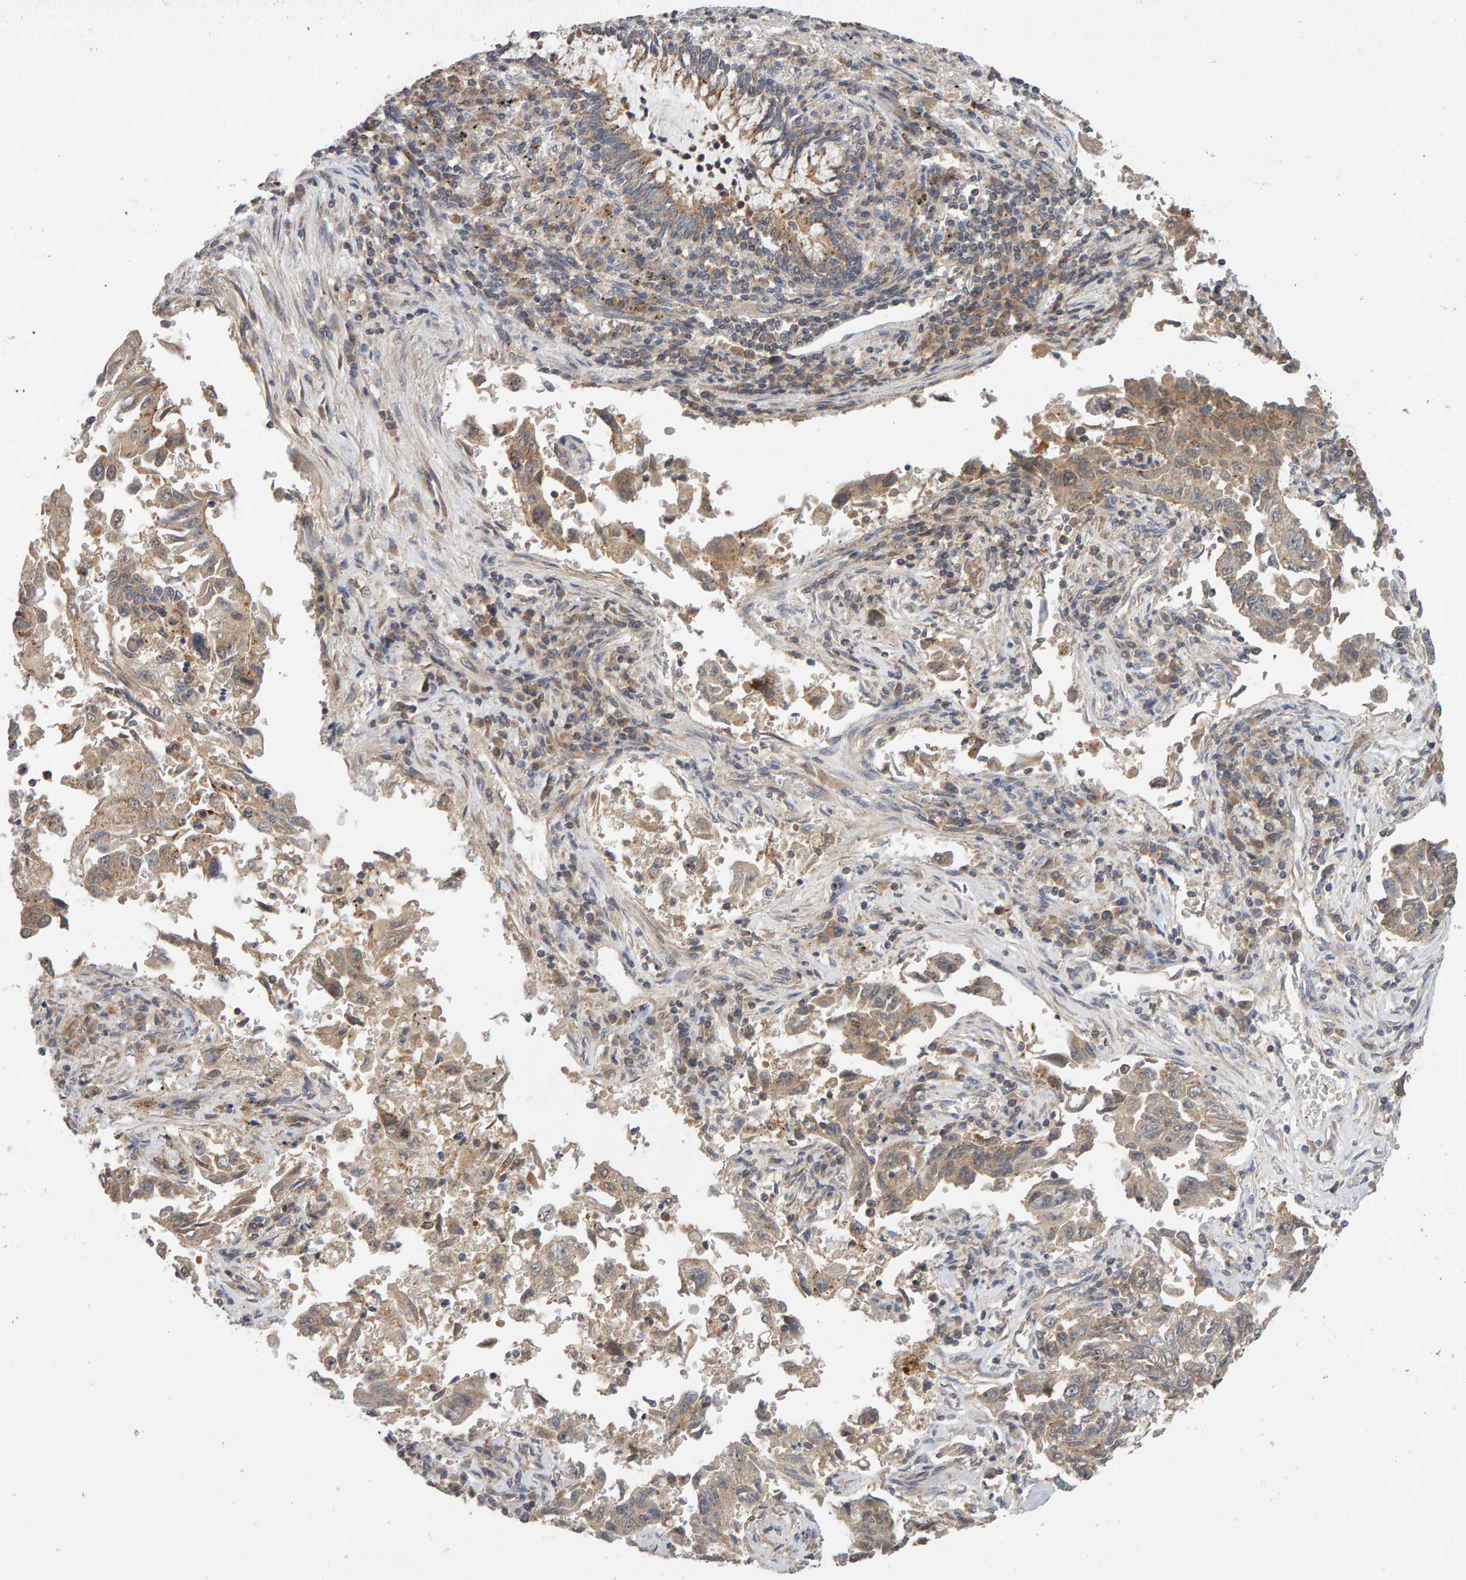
{"staining": {"intensity": "weak", "quantity": ">75%", "location": "cytoplasmic/membranous"}, "tissue": "lung cancer", "cell_type": "Tumor cells", "image_type": "cancer", "snomed": [{"axis": "morphology", "description": "Adenocarcinoma, NOS"}, {"axis": "topography", "description": "Lung"}], "caption": "The image demonstrates immunohistochemical staining of lung adenocarcinoma. There is weak cytoplasmic/membranous staining is appreciated in approximately >75% of tumor cells.", "gene": "DNAJC7", "patient": {"sex": "female", "age": 51}}